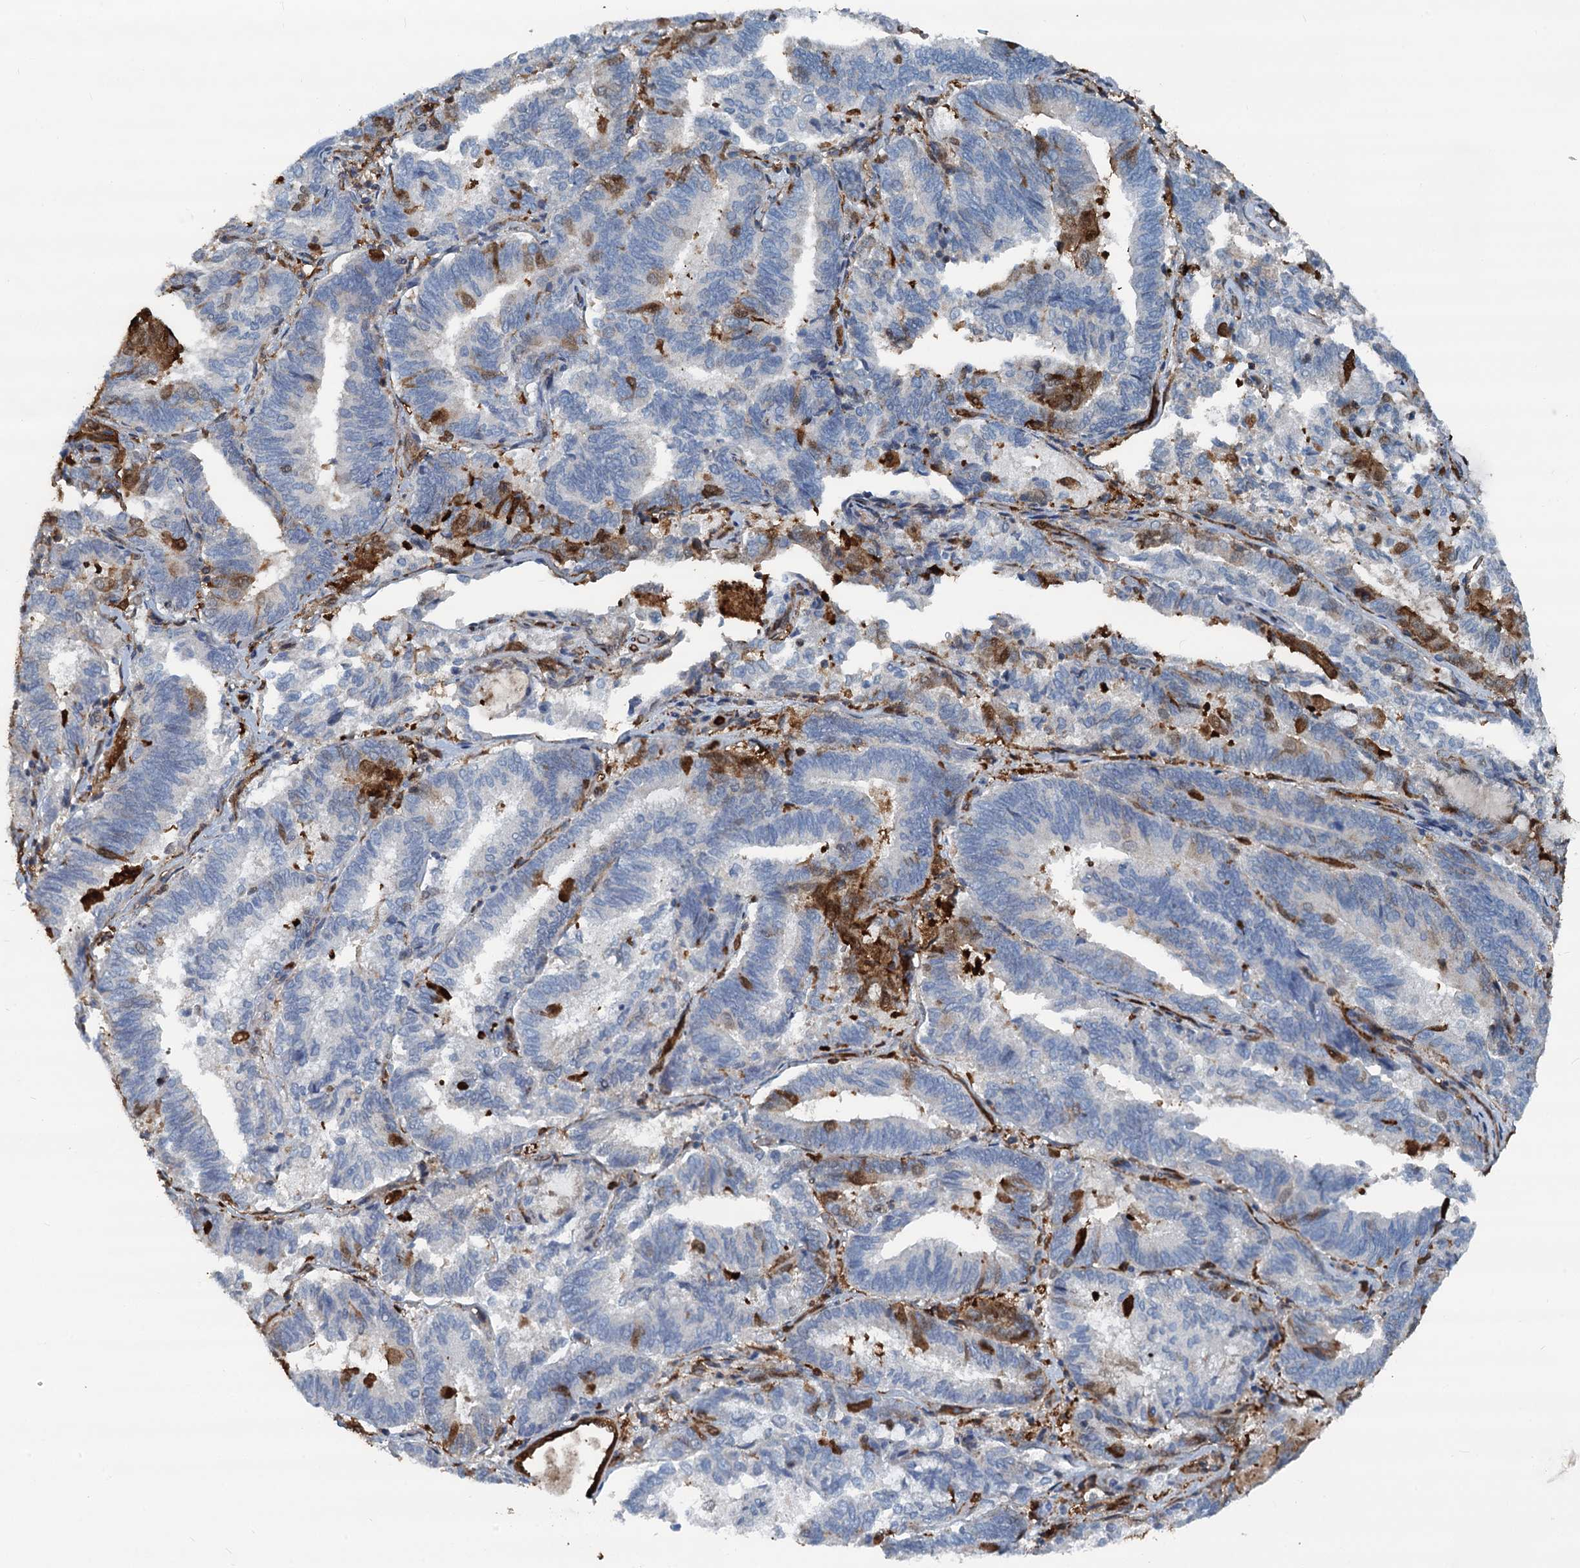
{"staining": {"intensity": "negative", "quantity": "none", "location": "none"}, "tissue": "endometrial cancer", "cell_type": "Tumor cells", "image_type": "cancer", "snomed": [{"axis": "morphology", "description": "Adenocarcinoma, NOS"}, {"axis": "topography", "description": "Endometrium"}], "caption": "This histopathology image is of endometrial cancer stained with immunohistochemistry to label a protein in brown with the nuclei are counter-stained blue. There is no staining in tumor cells.", "gene": "S100A6", "patient": {"sex": "female", "age": 80}}